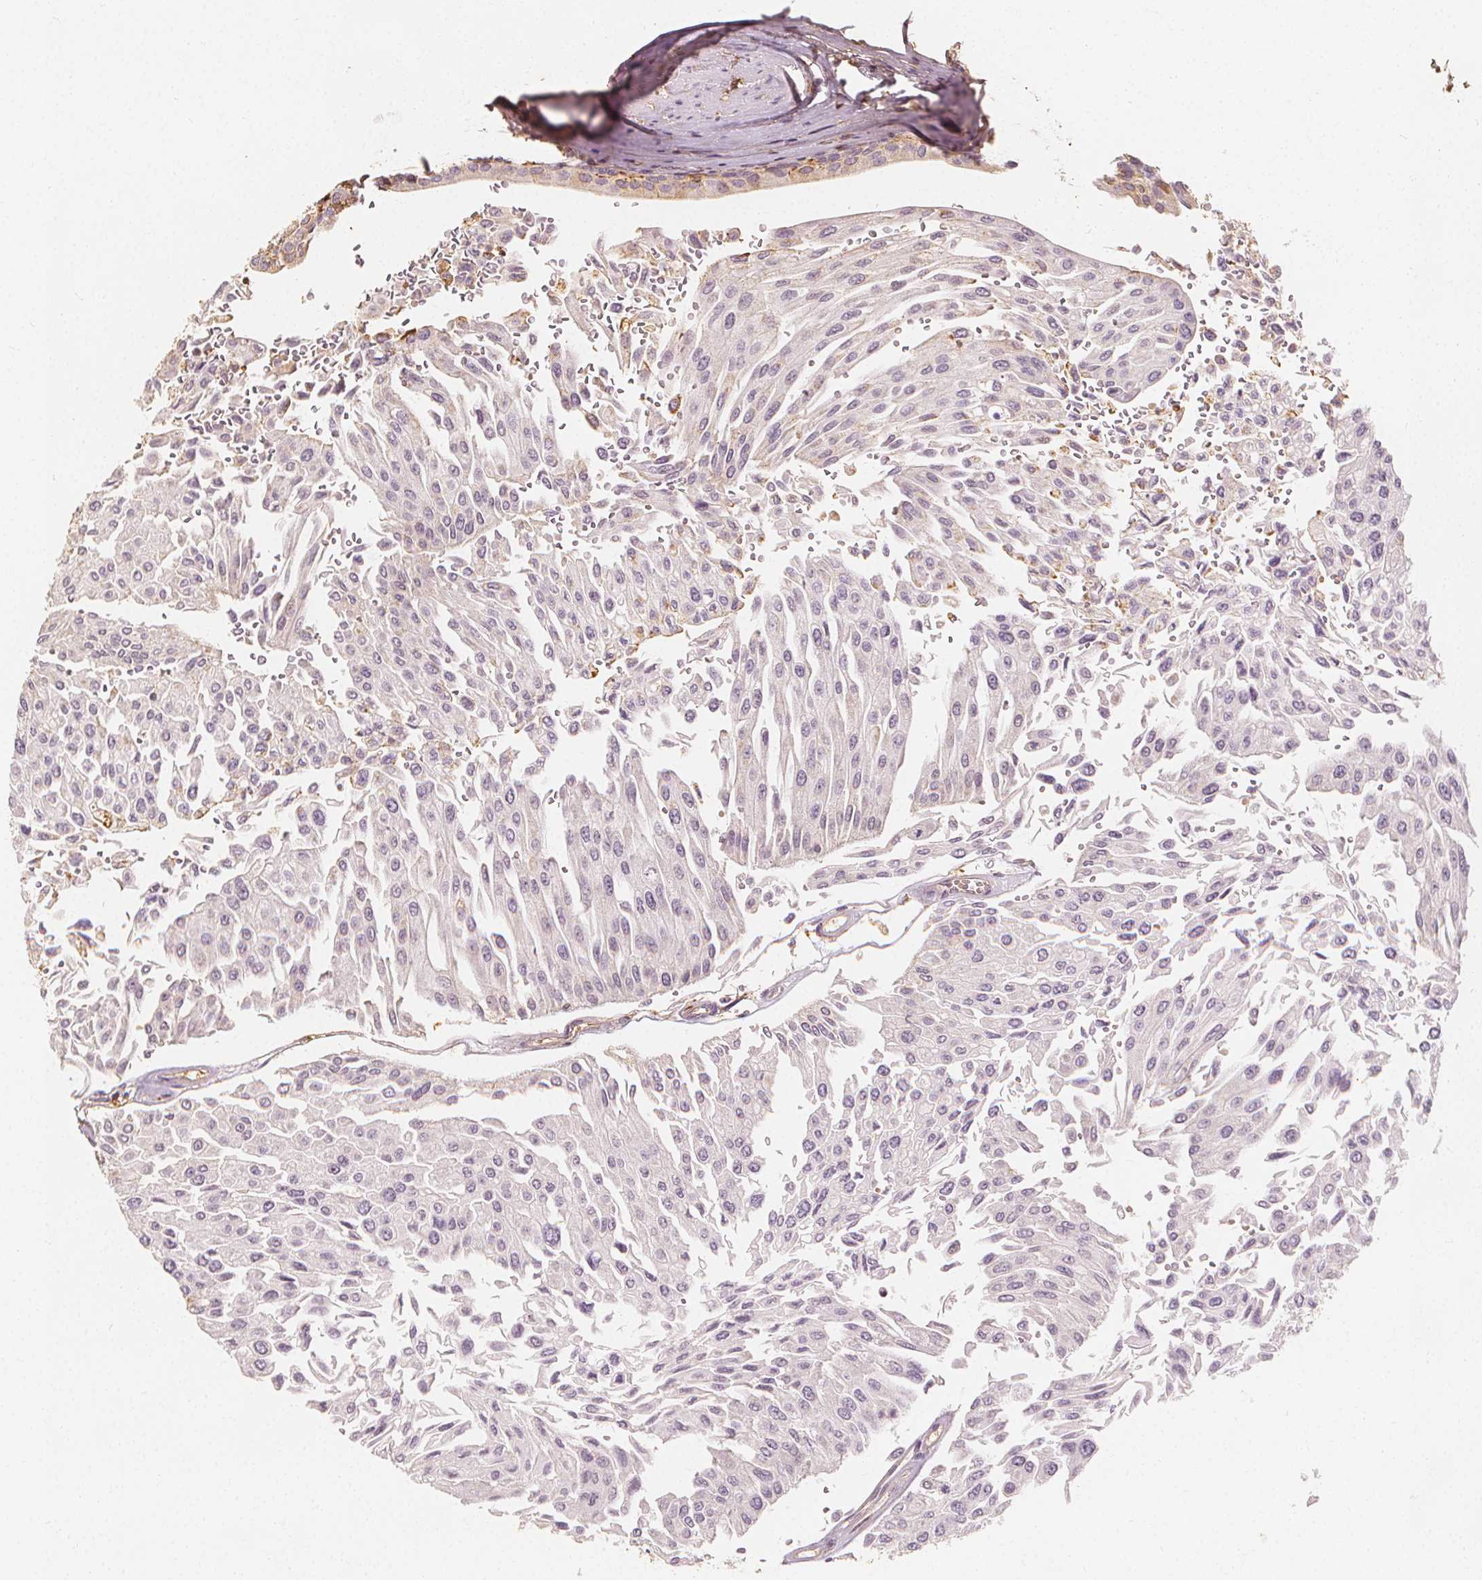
{"staining": {"intensity": "negative", "quantity": "none", "location": "none"}, "tissue": "urothelial cancer", "cell_type": "Tumor cells", "image_type": "cancer", "snomed": [{"axis": "morphology", "description": "Urothelial carcinoma, NOS"}, {"axis": "topography", "description": "Urinary bladder"}], "caption": "A micrograph of human urothelial cancer is negative for staining in tumor cells.", "gene": "ARHGAP26", "patient": {"sex": "male", "age": 67}}